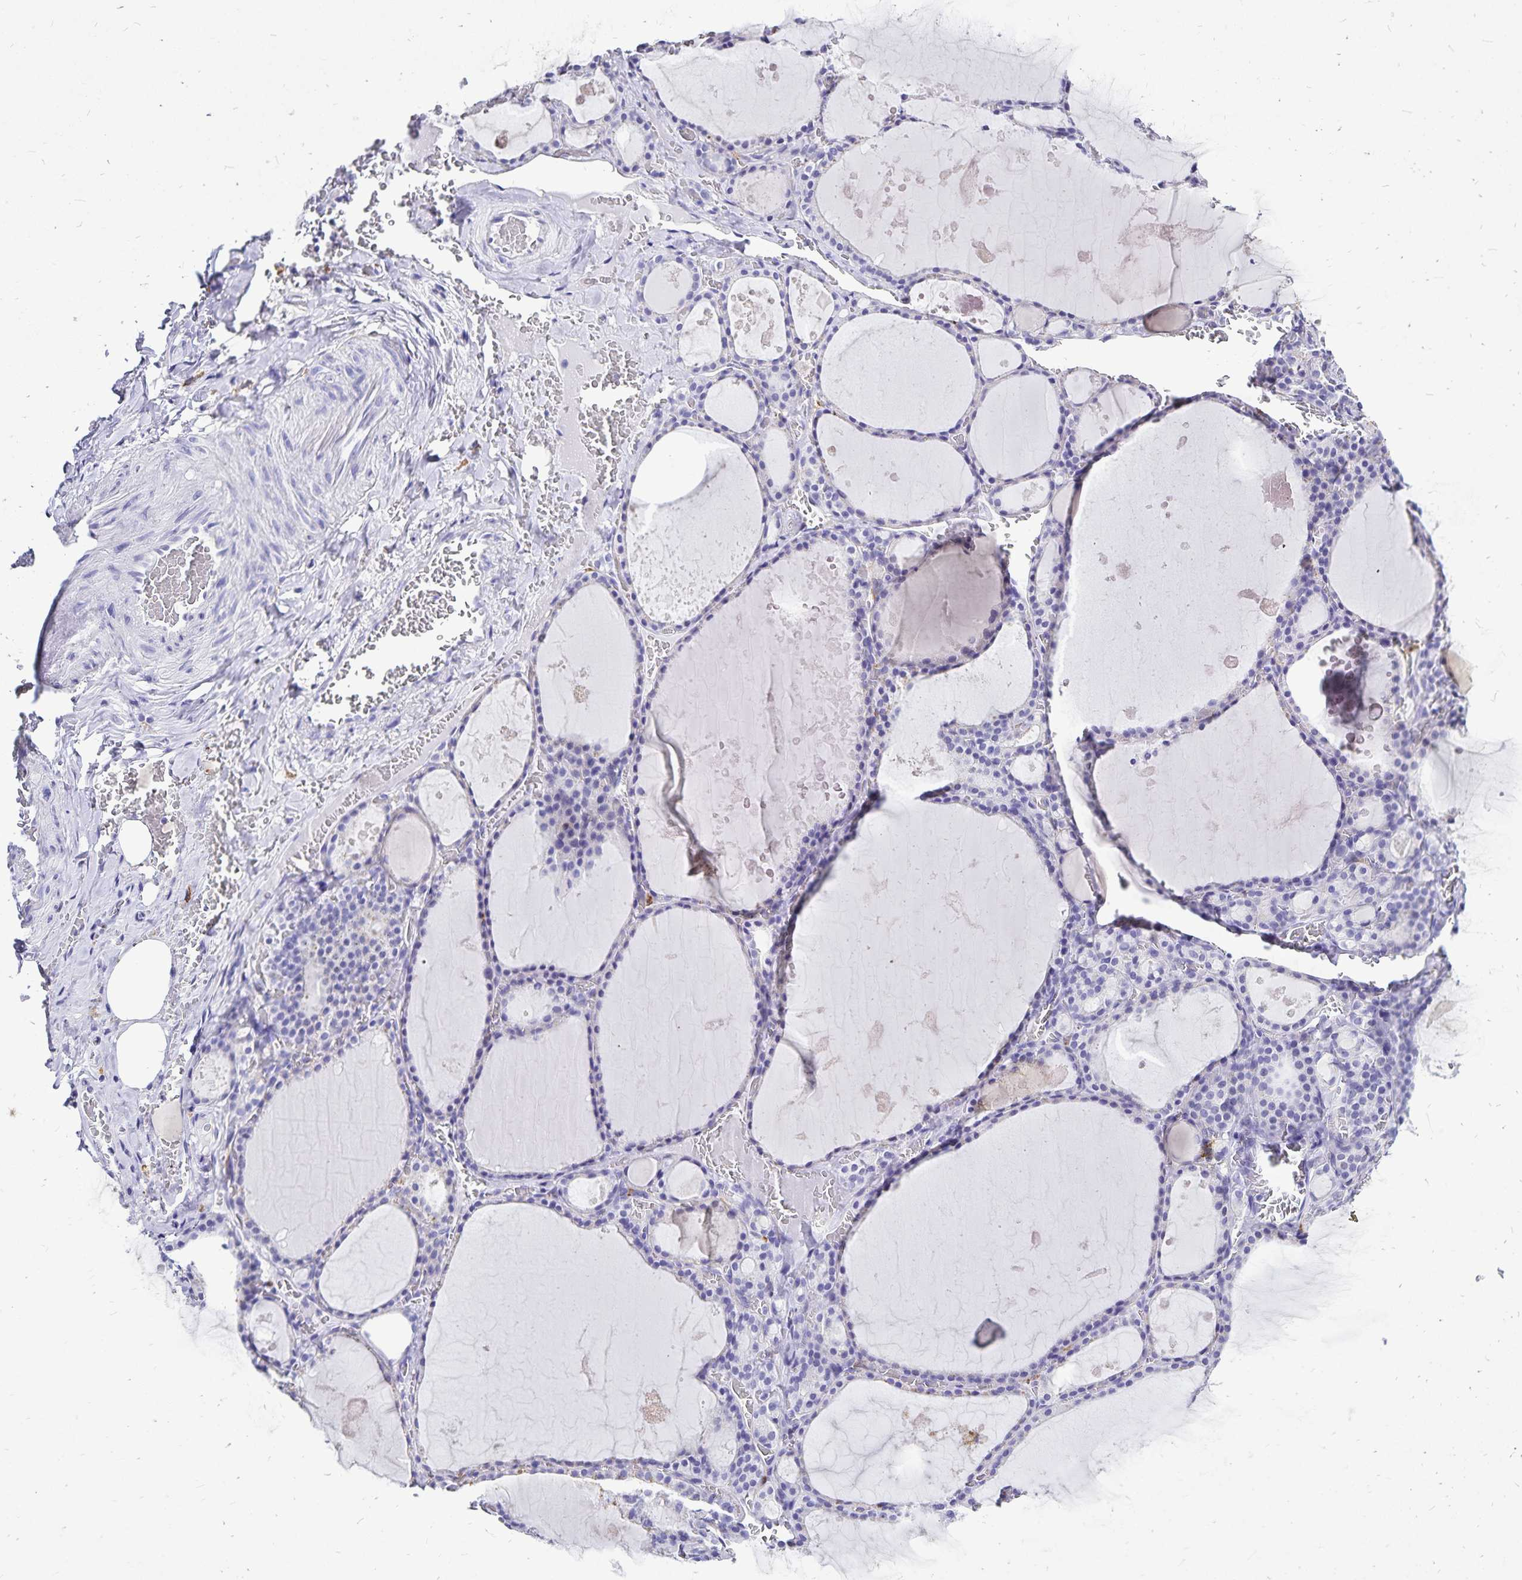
{"staining": {"intensity": "negative", "quantity": "none", "location": "none"}, "tissue": "thyroid gland", "cell_type": "Glandular cells", "image_type": "normal", "snomed": [{"axis": "morphology", "description": "Normal tissue, NOS"}, {"axis": "topography", "description": "Thyroid gland"}], "caption": "Histopathology image shows no significant protein staining in glandular cells of normal thyroid gland. (Immunohistochemistry (ihc), brightfield microscopy, high magnification).", "gene": "PLAC1", "patient": {"sex": "male", "age": 56}}